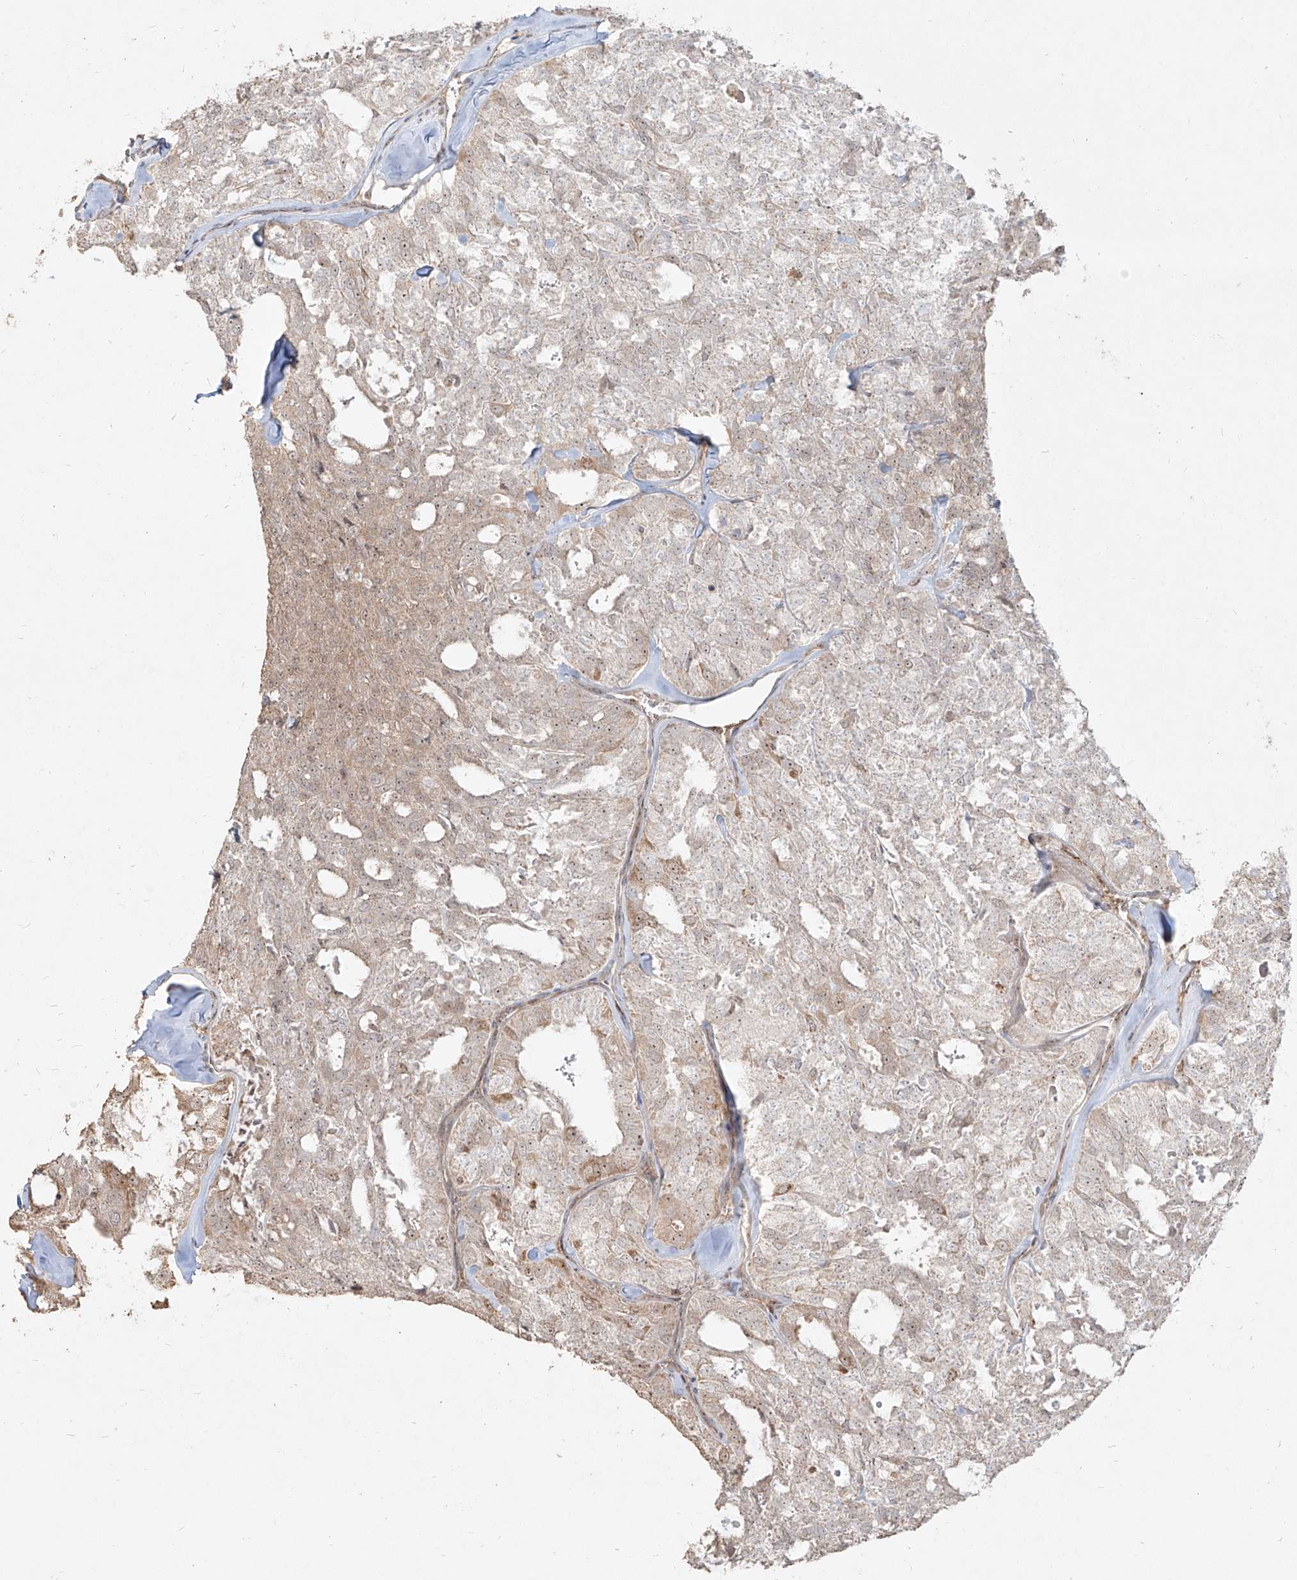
{"staining": {"intensity": "moderate", "quantity": "25%-75%", "location": "cytoplasmic/membranous"}, "tissue": "thyroid cancer", "cell_type": "Tumor cells", "image_type": "cancer", "snomed": [{"axis": "morphology", "description": "Follicular adenoma carcinoma, NOS"}, {"axis": "topography", "description": "Thyroid gland"}], "caption": "Protein expression analysis of human thyroid cancer reveals moderate cytoplasmic/membranous staining in about 25%-75% of tumor cells.", "gene": "BYSL", "patient": {"sex": "male", "age": 75}}